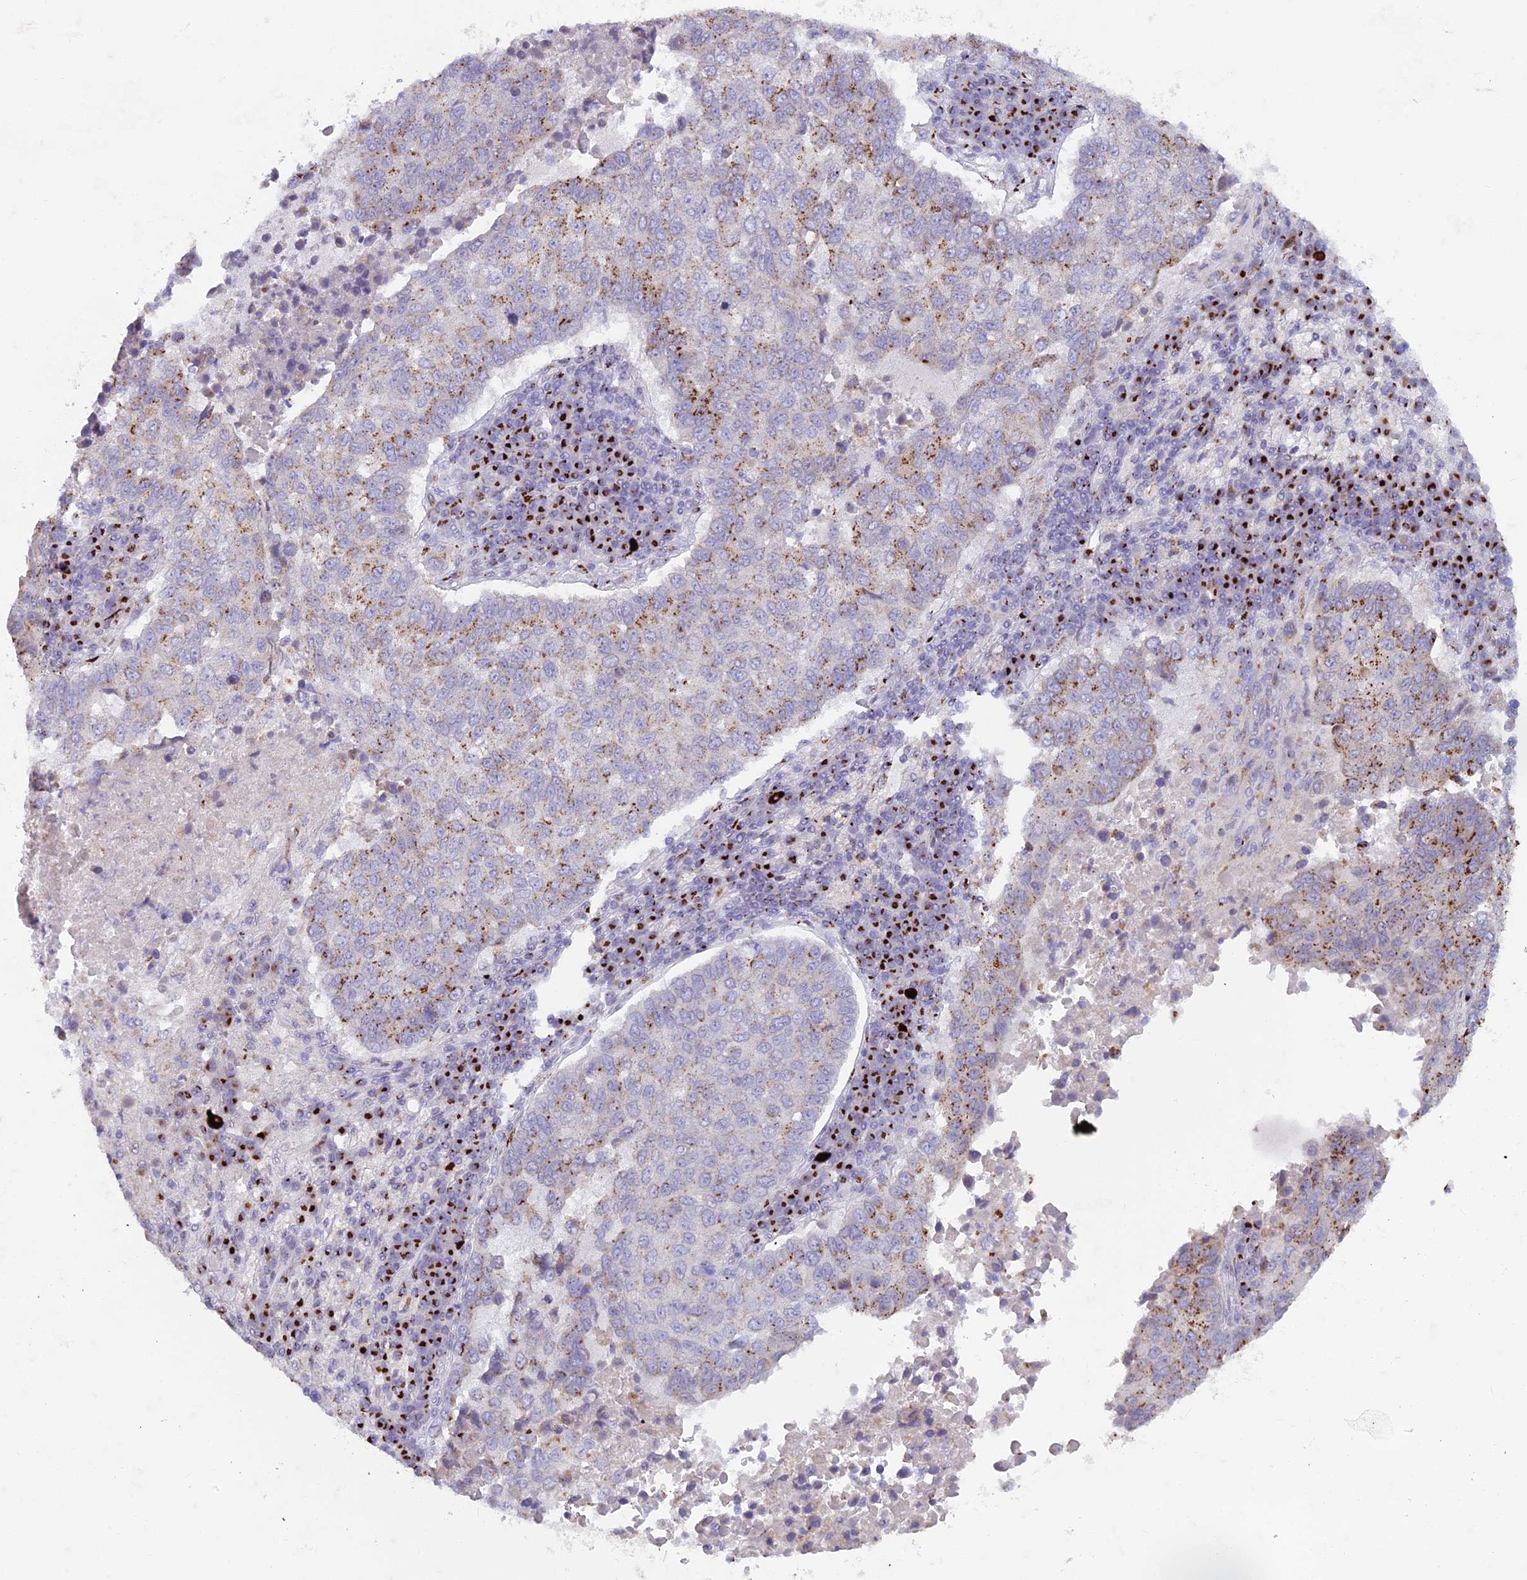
{"staining": {"intensity": "moderate", "quantity": "25%-75%", "location": "cytoplasmic/membranous"}, "tissue": "lung cancer", "cell_type": "Tumor cells", "image_type": "cancer", "snomed": [{"axis": "morphology", "description": "Squamous cell carcinoma, NOS"}, {"axis": "topography", "description": "Lung"}], "caption": "Tumor cells exhibit medium levels of moderate cytoplasmic/membranous staining in approximately 25%-75% of cells in lung cancer (squamous cell carcinoma).", "gene": "FAM3C", "patient": {"sex": "male", "age": 73}}